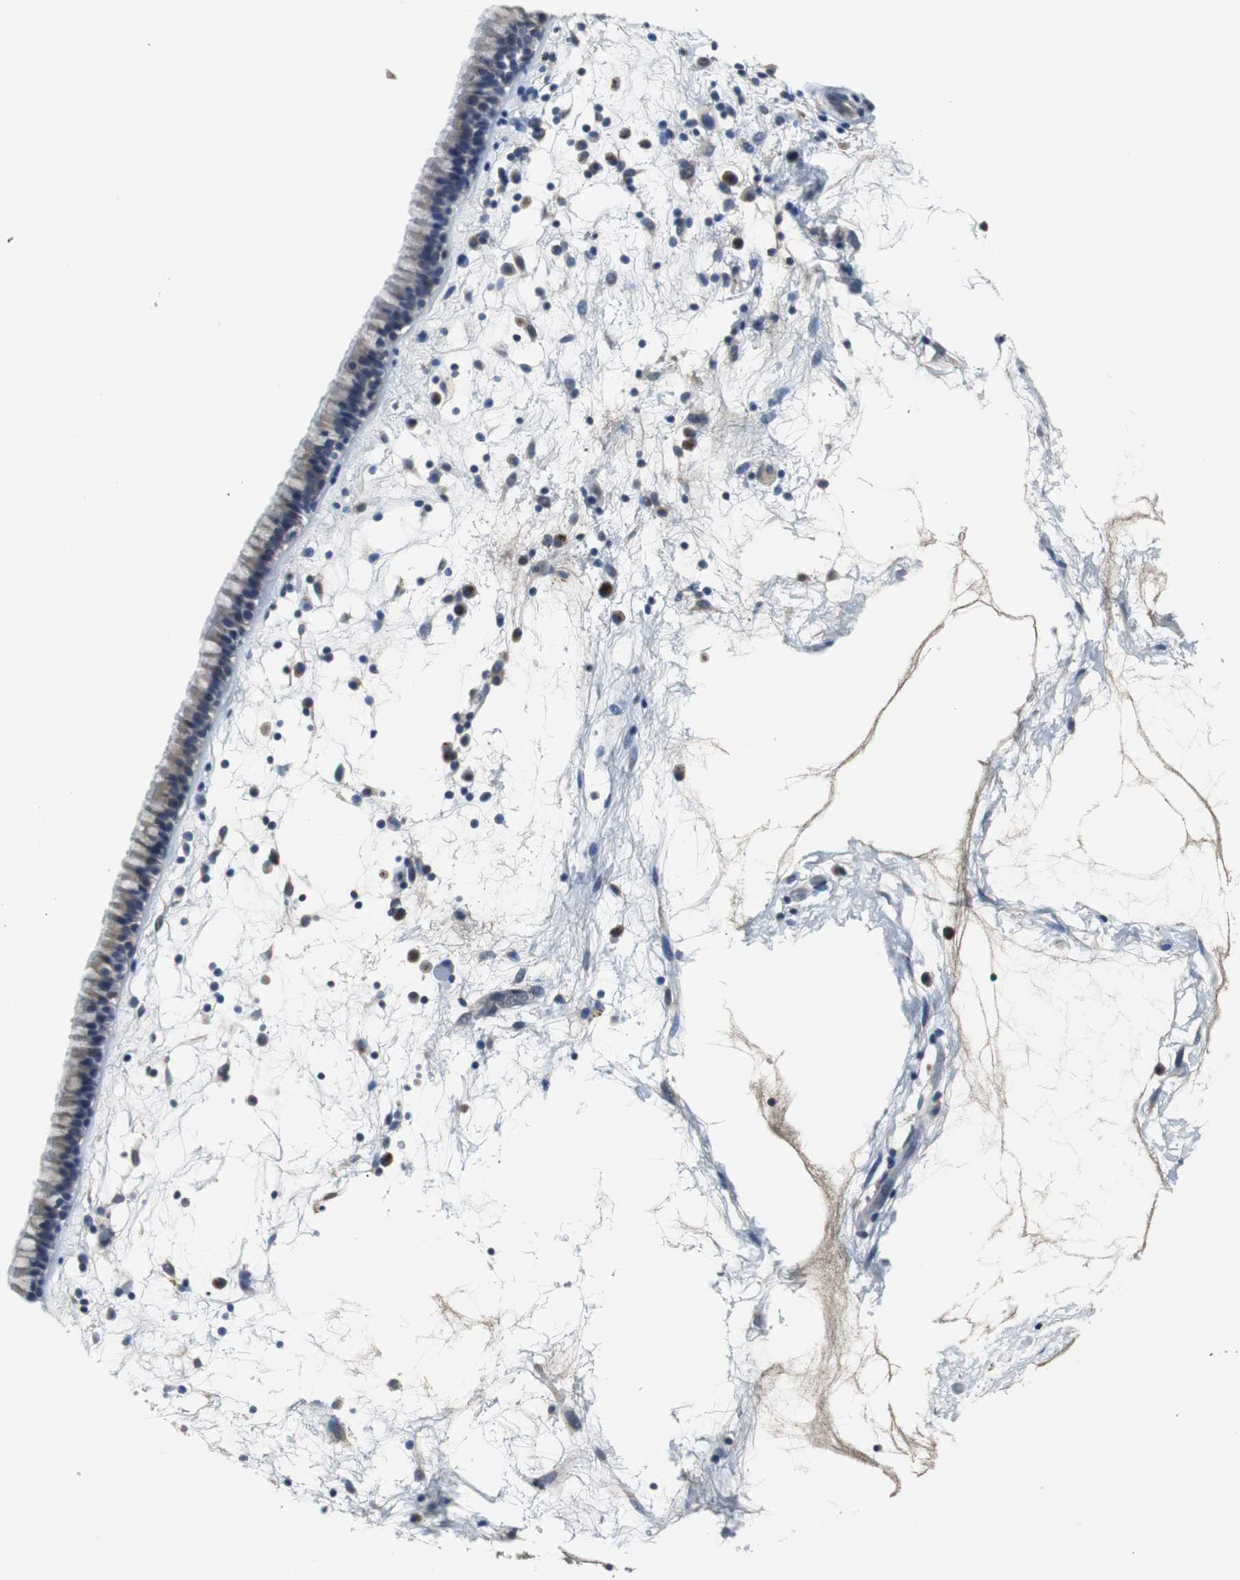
{"staining": {"intensity": "weak", "quantity": ">75%", "location": "cytoplasmic/membranous"}, "tissue": "nasopharynx", "cell_type": "Respiratory epithelial cells", "image_type": "normal", "snomed": [{"axis": "morphology", "description": "Normal tissue, NOS"}, {"axis": "morphology", "description": "Inflammation, NOS"}, {"axis": "topography", "description": "Nasopharynx"}], "caption": "The immunohistochemical stain labels weak cytoplasmic/membranous expression in respiratory epithelial cells of benign nasopharynx.", "gene": "PCYT1B", "patient": {"sex": "male", "age": 48}}